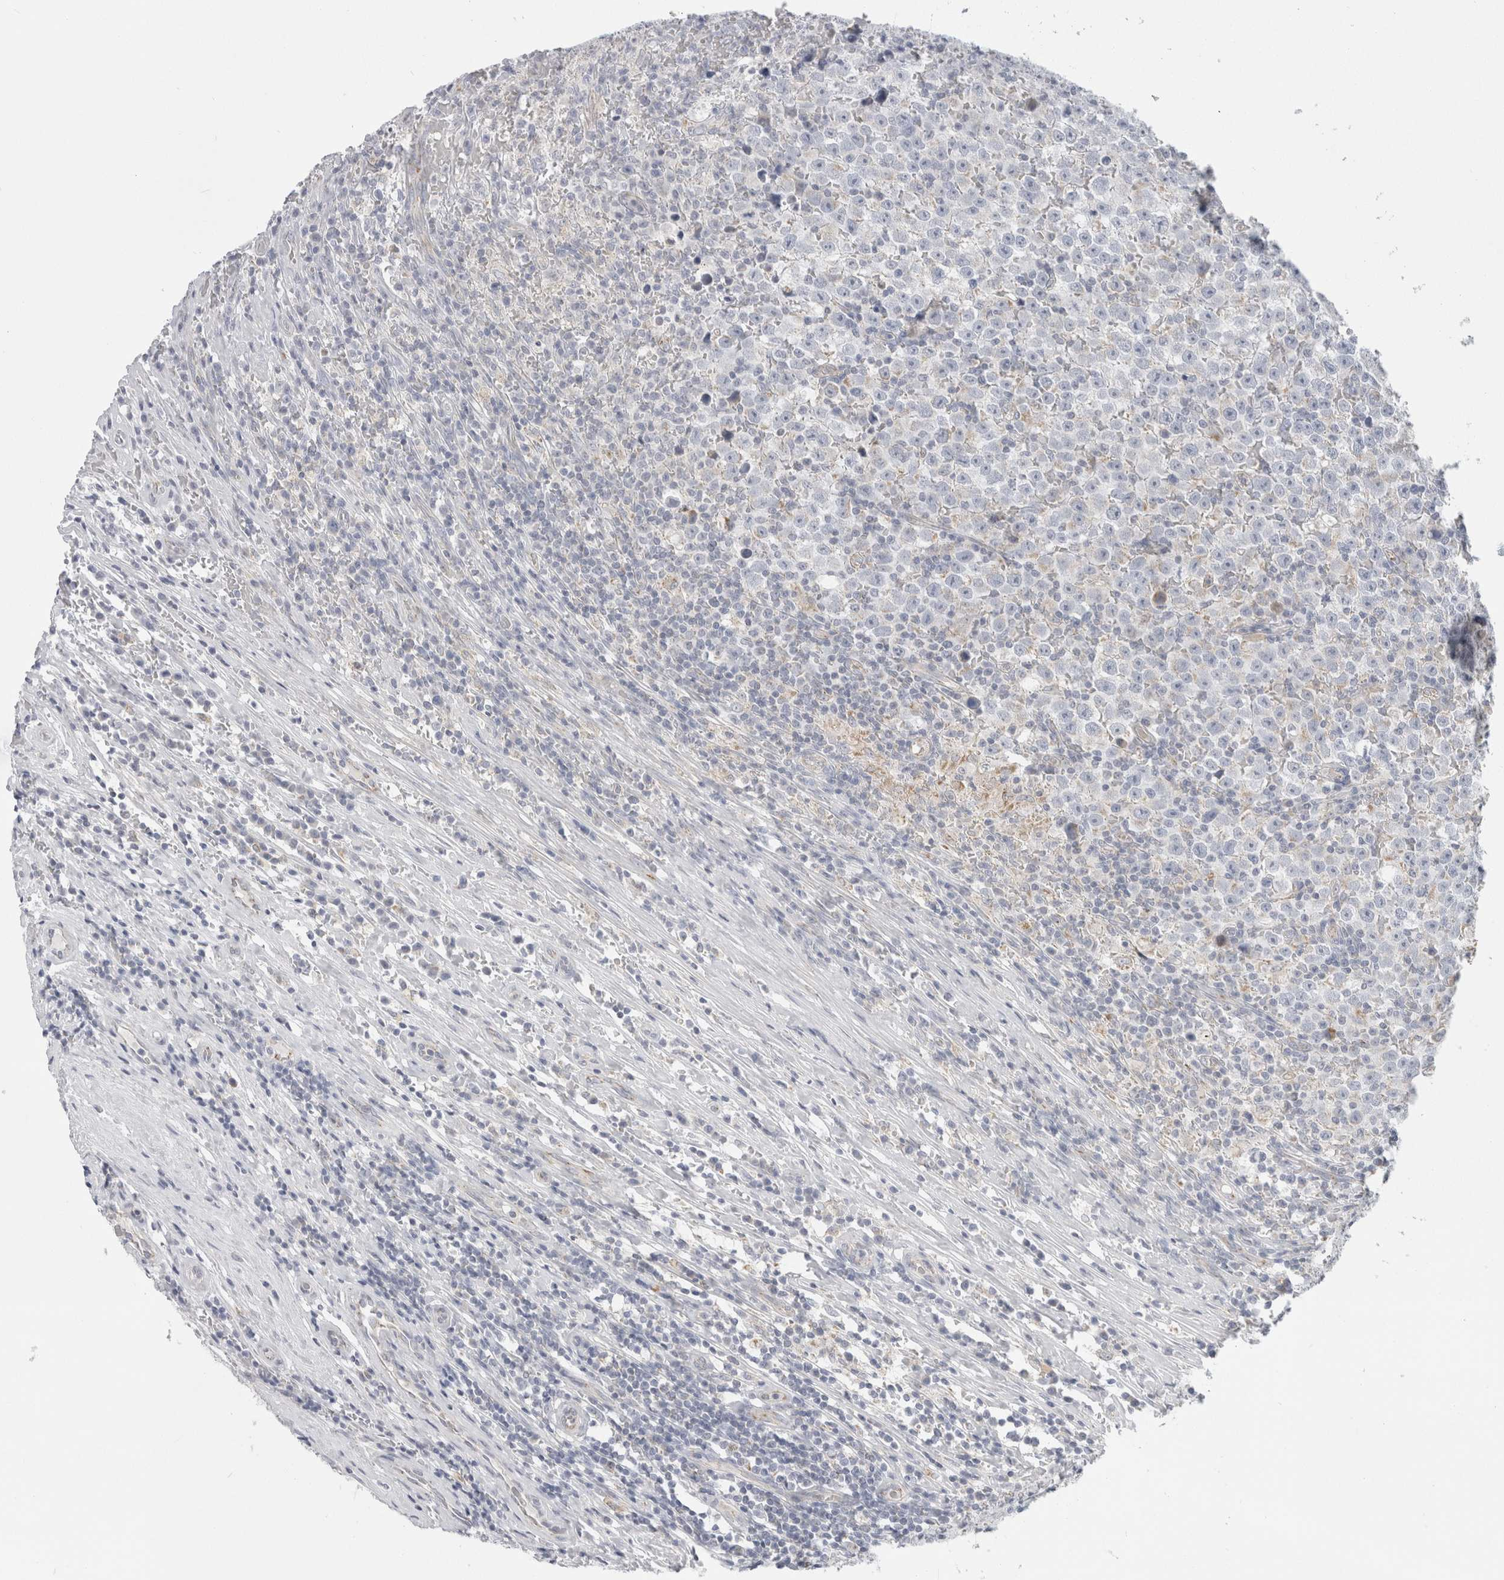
{"staining": {"intensity": "weak", "quantity": "<25%", "location": "cytoplasmic/membranous"}, "tissue": "testis cancer", "cell_type": "Tumor cells", "image_type": "cancer", "snomed": [{"axis": "morphology", "description": "Seminoma, NOS"}, {"axis": "topography", "description": "Testis"}], "caption": "An IHC histopathology image of testis cancer (seminoma) is shown. There is no staining in tumor cells of testis cancer (seminoma). Brightfield microscopy of immunohistochemistry (IHC) stained with DAB (3,3'-diaminobenzidine) (brown) and hematoxylin (blue), captured at high magnification.", "gene": "FAHD1", "patient": {"sex": "male", "age": 43}}